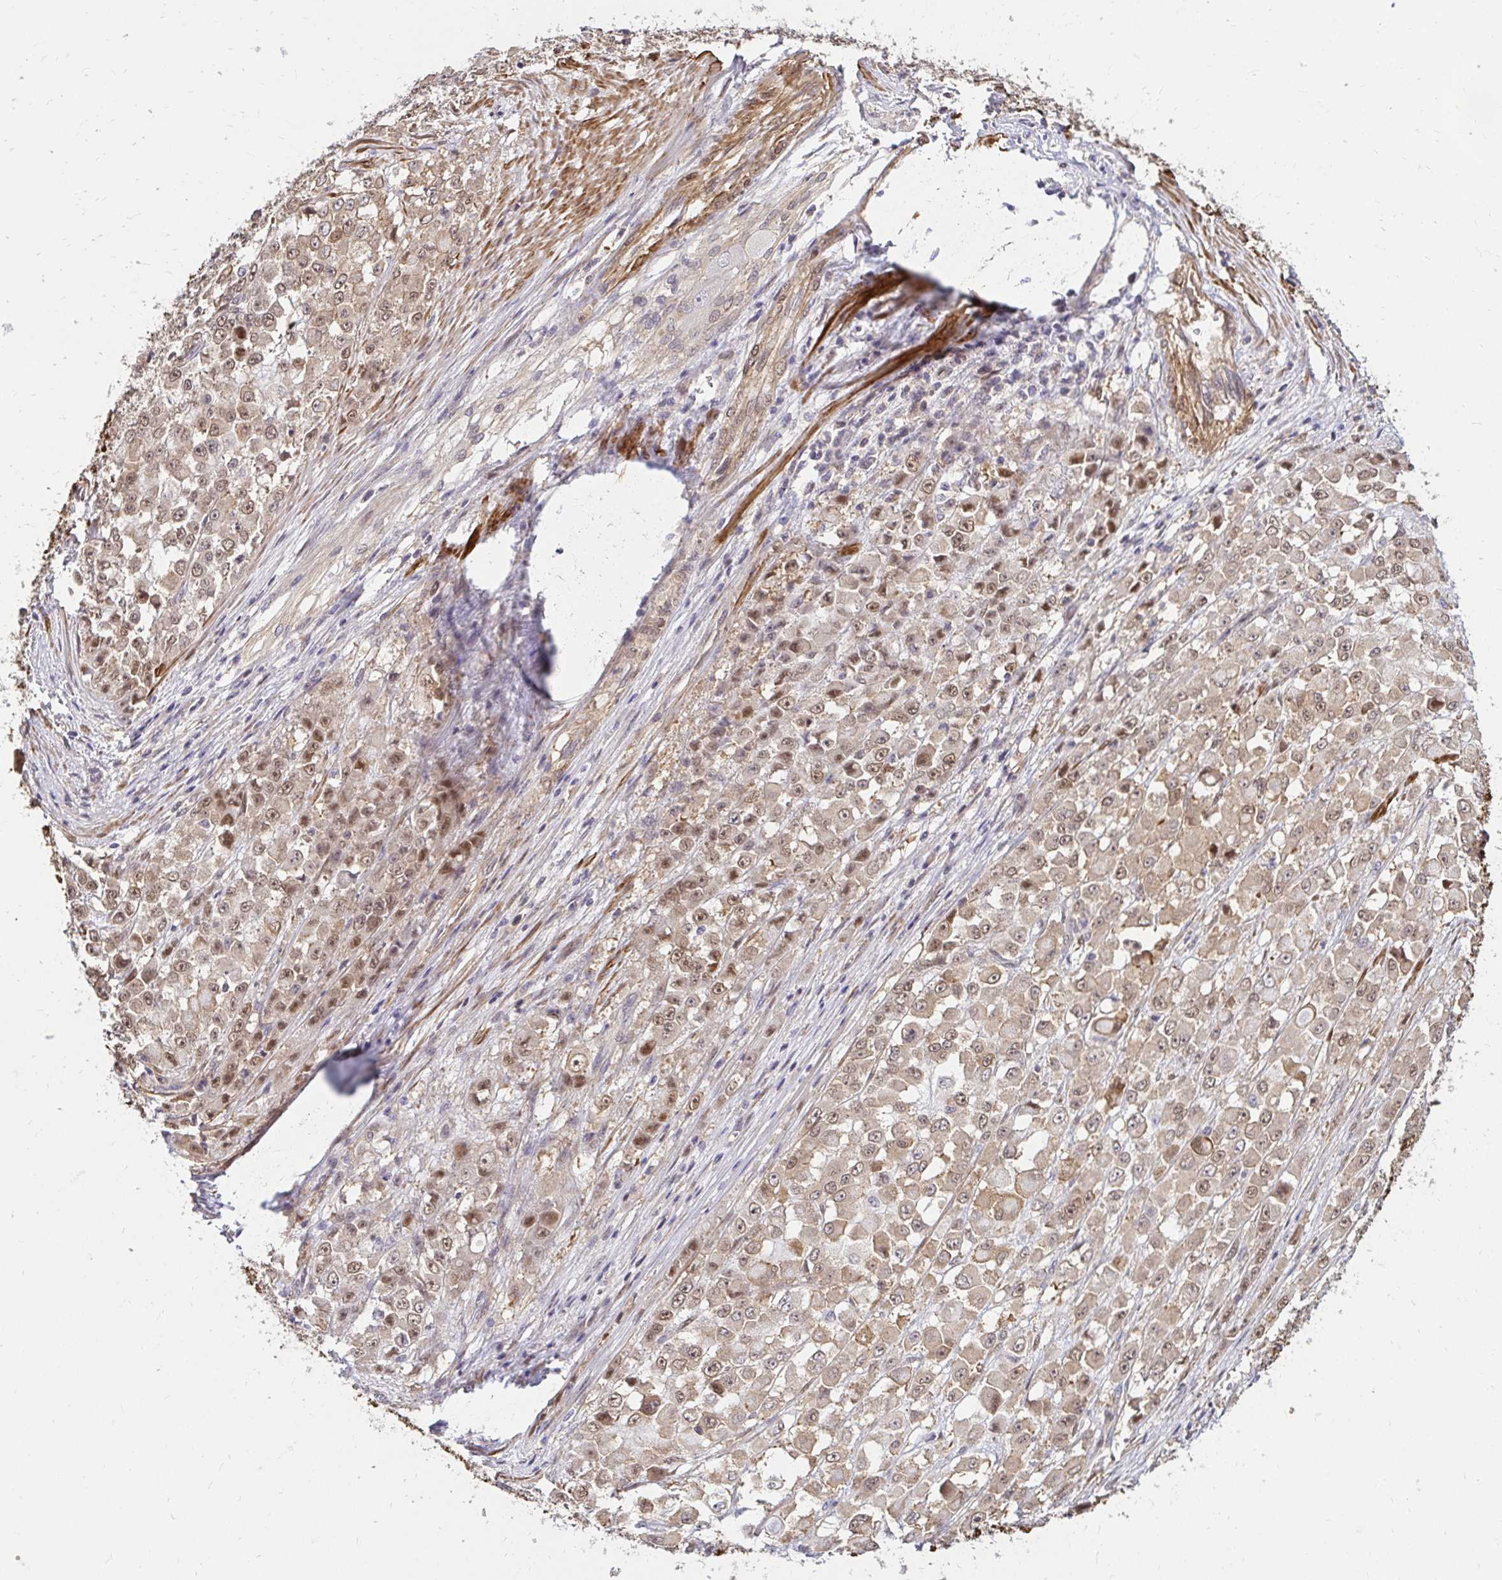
{"staining": {"intensity": "moderate", "quantity": ">75%", "location": "cytoplasmic/membranous,nuclear"}, "tissue": "stomach cancer", "cell_type": "Tumor cells", "image_type": "cancer", "snomed": [{"axis": "morphology", "description": "Adenocarcinoma, NOS"}, {"axis": "topography", "description": "Stomach"}], "caption": "Immunohistochemistry photomicrograph of neoplastic tissue: human stomach adenocarcinoma stained using IHC demonstrates medium levels of moderate protein expression localized specifically in the cytoplasmic/membranous and nuclear of tumor cells, appearing as a cytoplasmic/membranous and nuclear brown color.", "gene": "YAP1", "patient": {"sex": "female", "age": 76}}